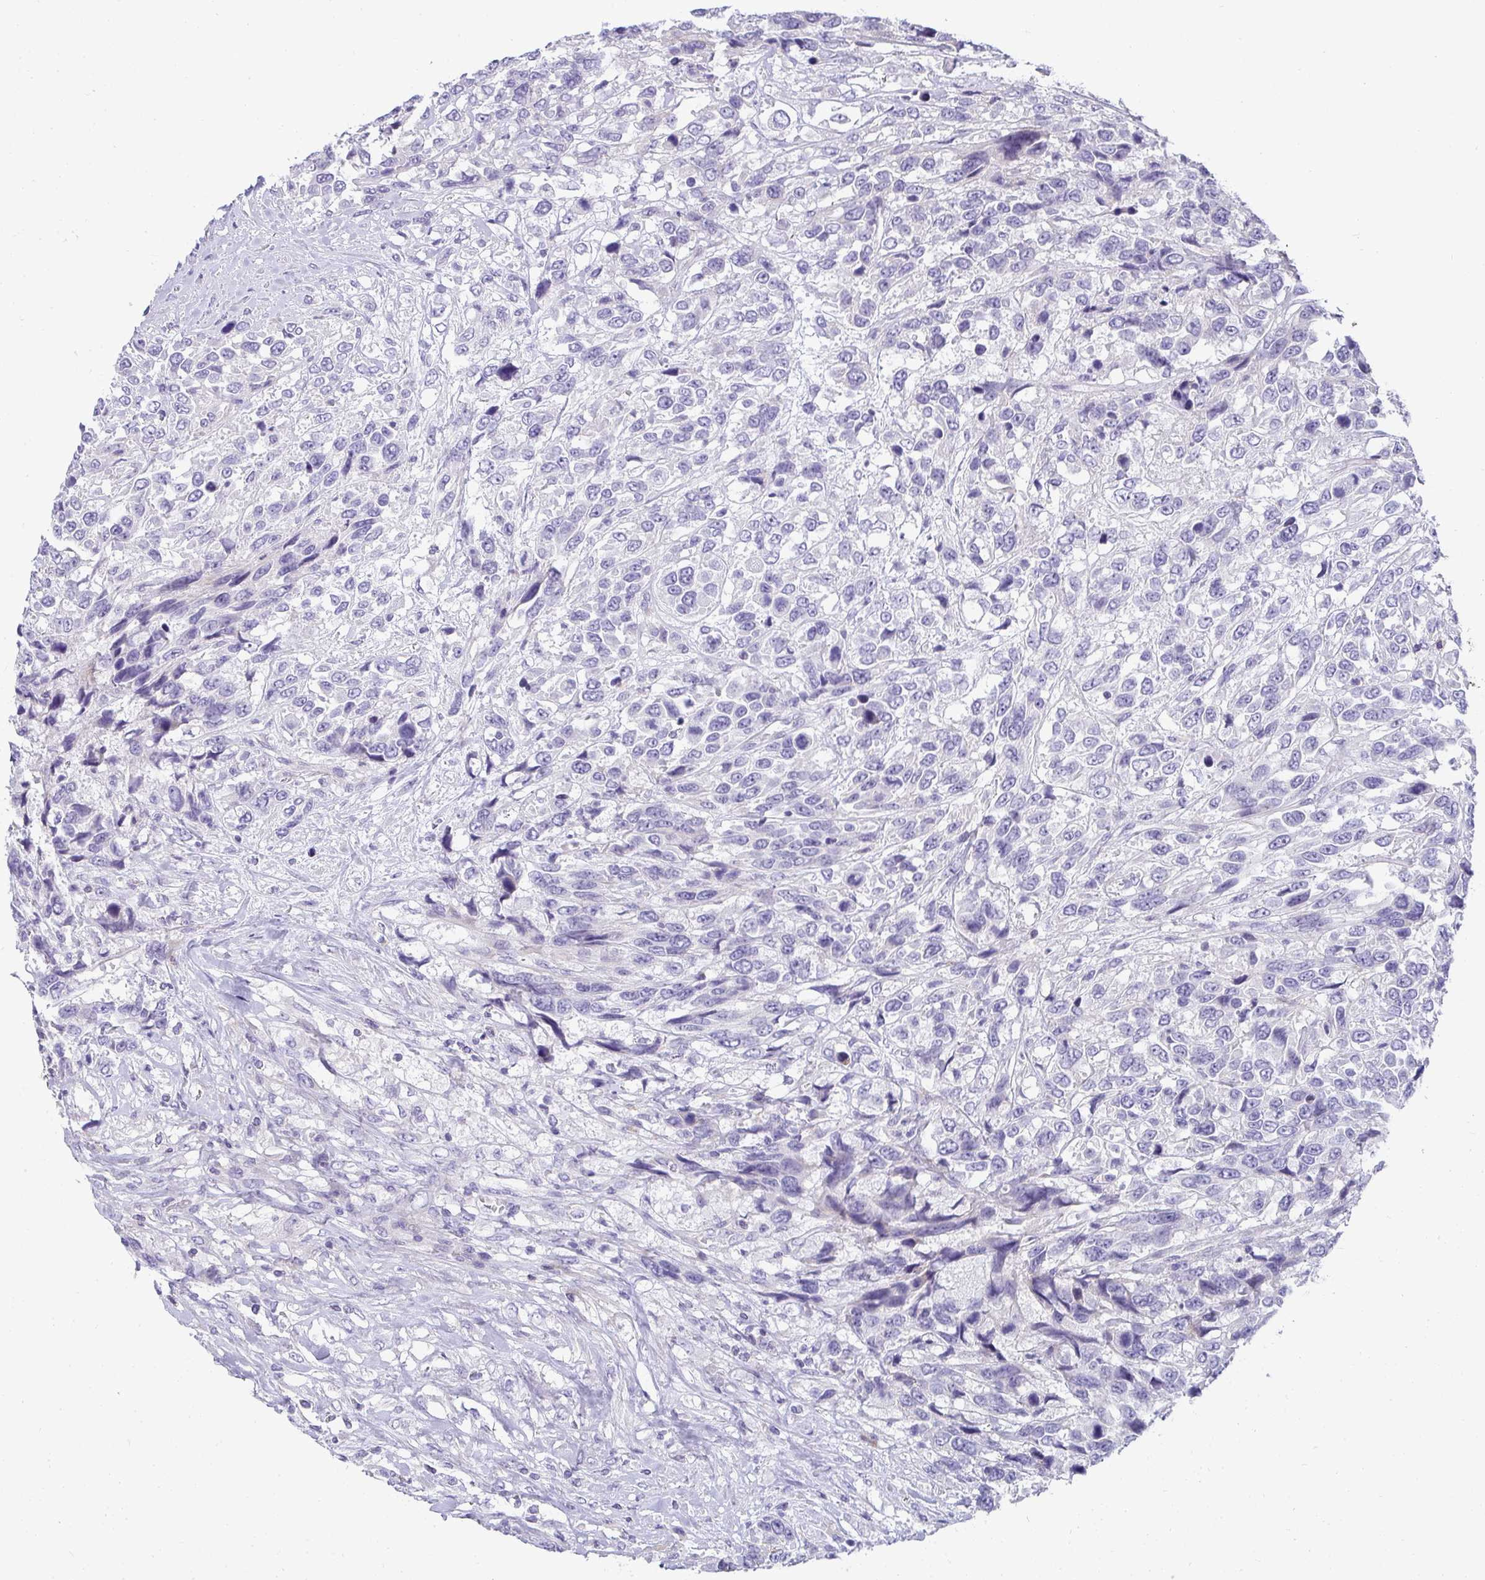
{"staining": {"intensity": "negative", "quantity": "none", "location": "none"}, "tissue": "urothelial cancer", "cell_type": "Tumor cells", "image_type": "cancer", "snomed": [{"axis": "morphology", "description": "Urothelial carcinoma, High grade"}, {"axis": "topography", "description": "Urinary bladder"}], "caption": "Human urothelial cancer stained for a protein using IHC reveals no positivity in tumor cells.", "gene": "AK5", "patient": {"sex": "female", "age": 70}}